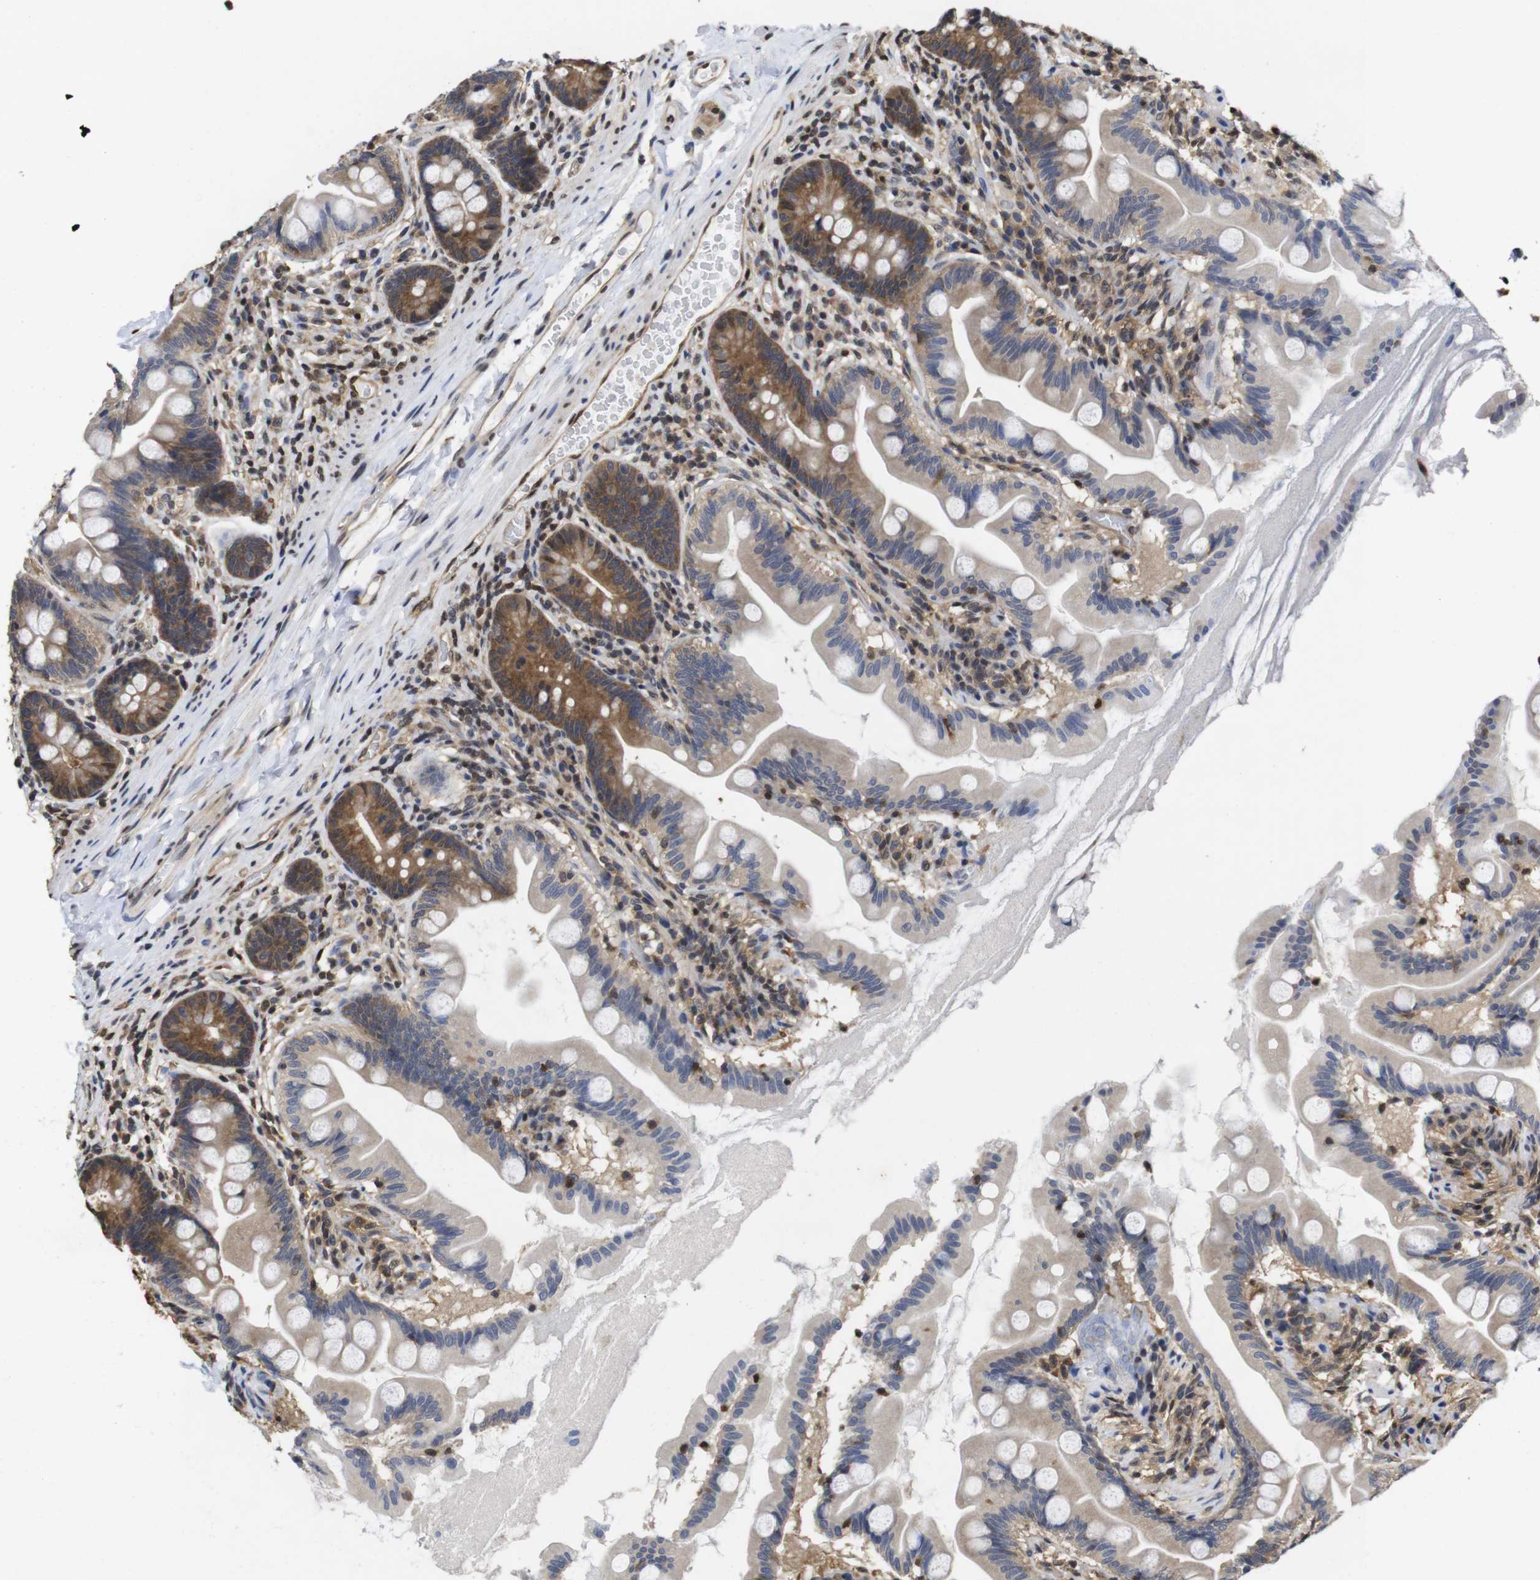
{"staining": {"intensity": "moderate", "quantity": "25%-75%", "location": "cytoplasmic/membranous"}, "tissue": "small intestine", "cell_type": "Glandular cells", "image_type": "normal", "snomed": [{"axis": "morphology", "description": "Normal tissue, NOS"}, {"axis": "topography", "description": "Small intestine"}], "caption": "A histopathology image of human small intestine stained for a protein demonstrates moderate cytoplasmic/membranous brown staining in glandular cells. (DAB (3,3'-diaminobenzidine) IHC with brightfield microscopy, high magnification).", "gene": "SUMO3", "patient": {"sex": "female", "age": 56}}